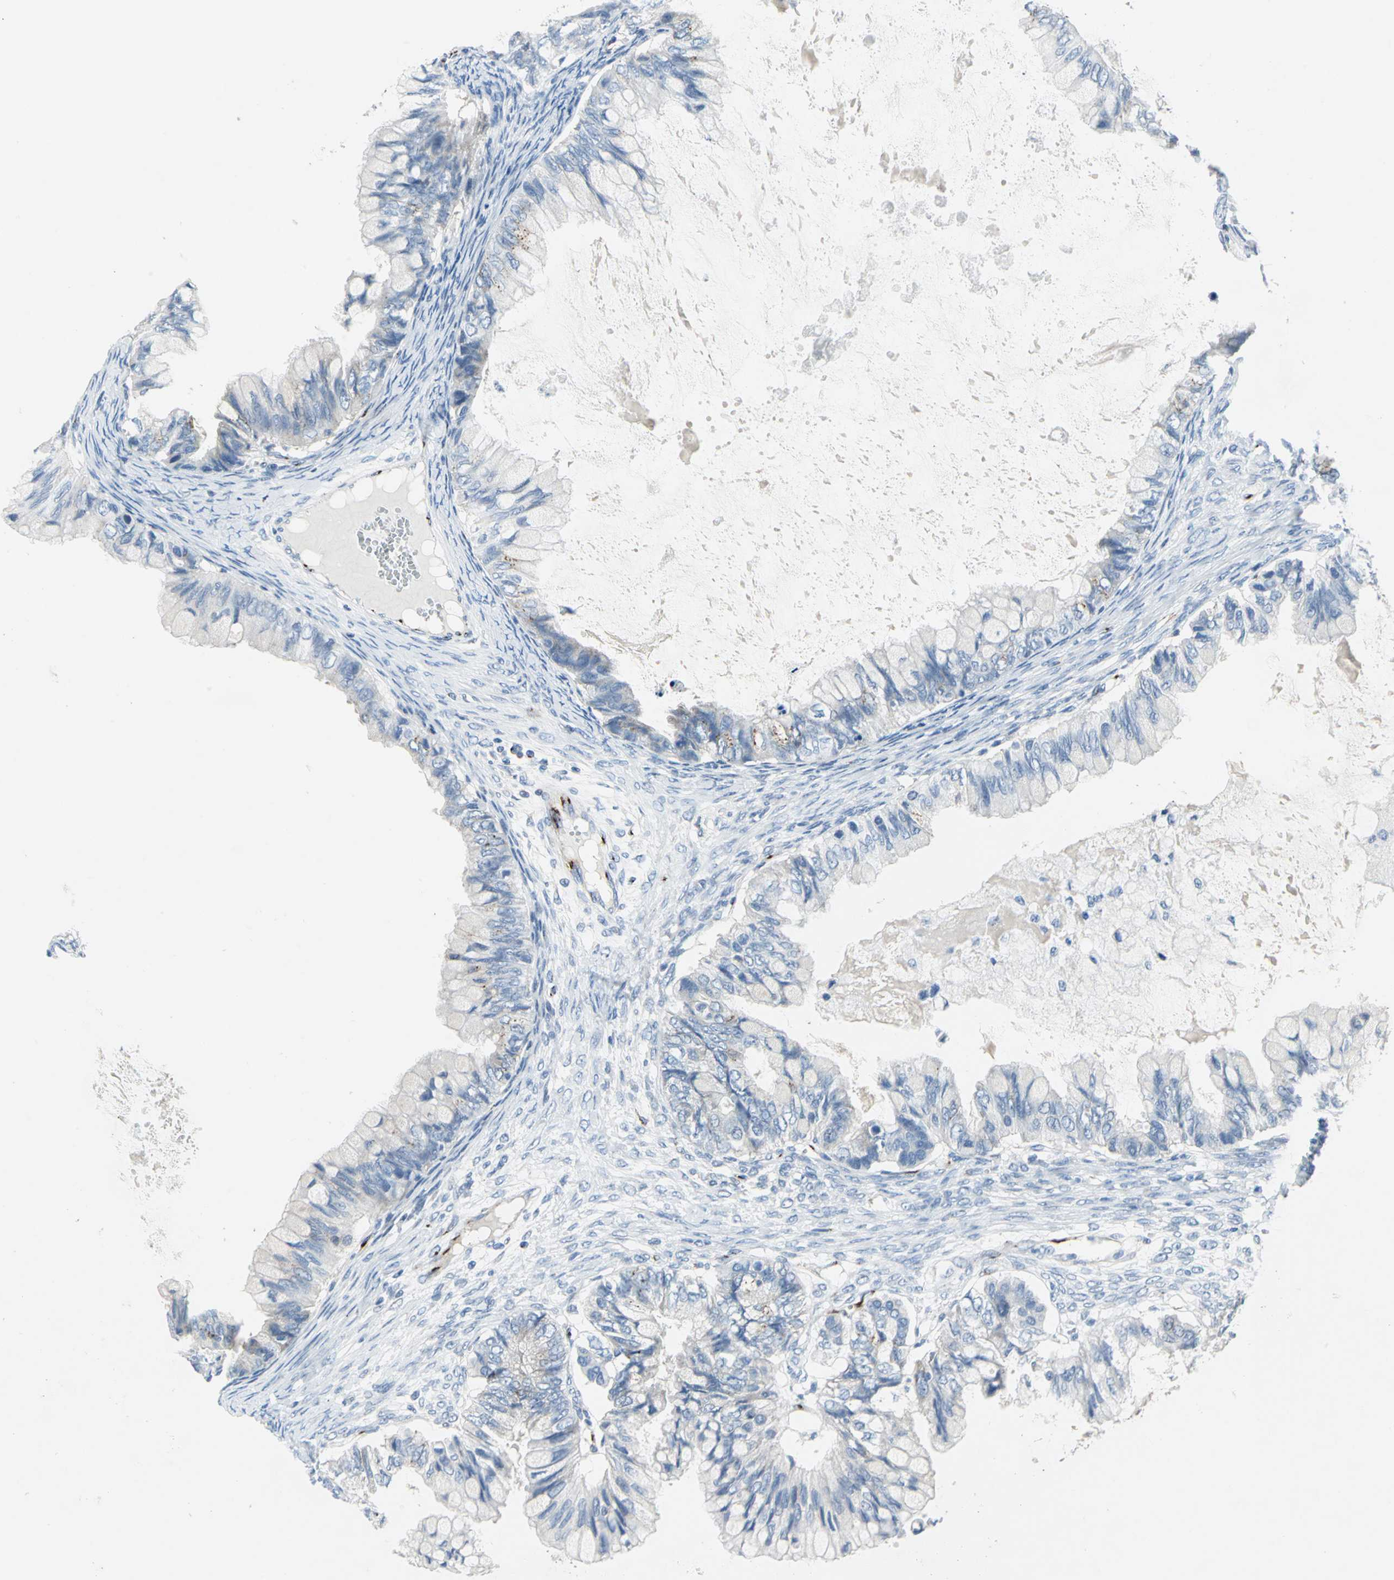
{"staining": {"intensity": "weak", "quantity": "25%-75%", "location": "cytoplasmic/membranous"}, "tissue": "ovarian cancer", "cell_type": "Tumor cells", "image_type": "cancer", "snomed": [{"axis": "morphology", "description": "Cystadenocarcinoma, mucinous, NOS"}, {"axis": "topography", "description": "Ovary"}], "caption": "Ovarian mucinous cystadenocarcinoma stained with IHC demonstrates weak cytoplasmic/membranous expression in about 25%-75% of tumor cells.", "gene": "GPR3", "patient": {"sex": "female", "age": 80}}